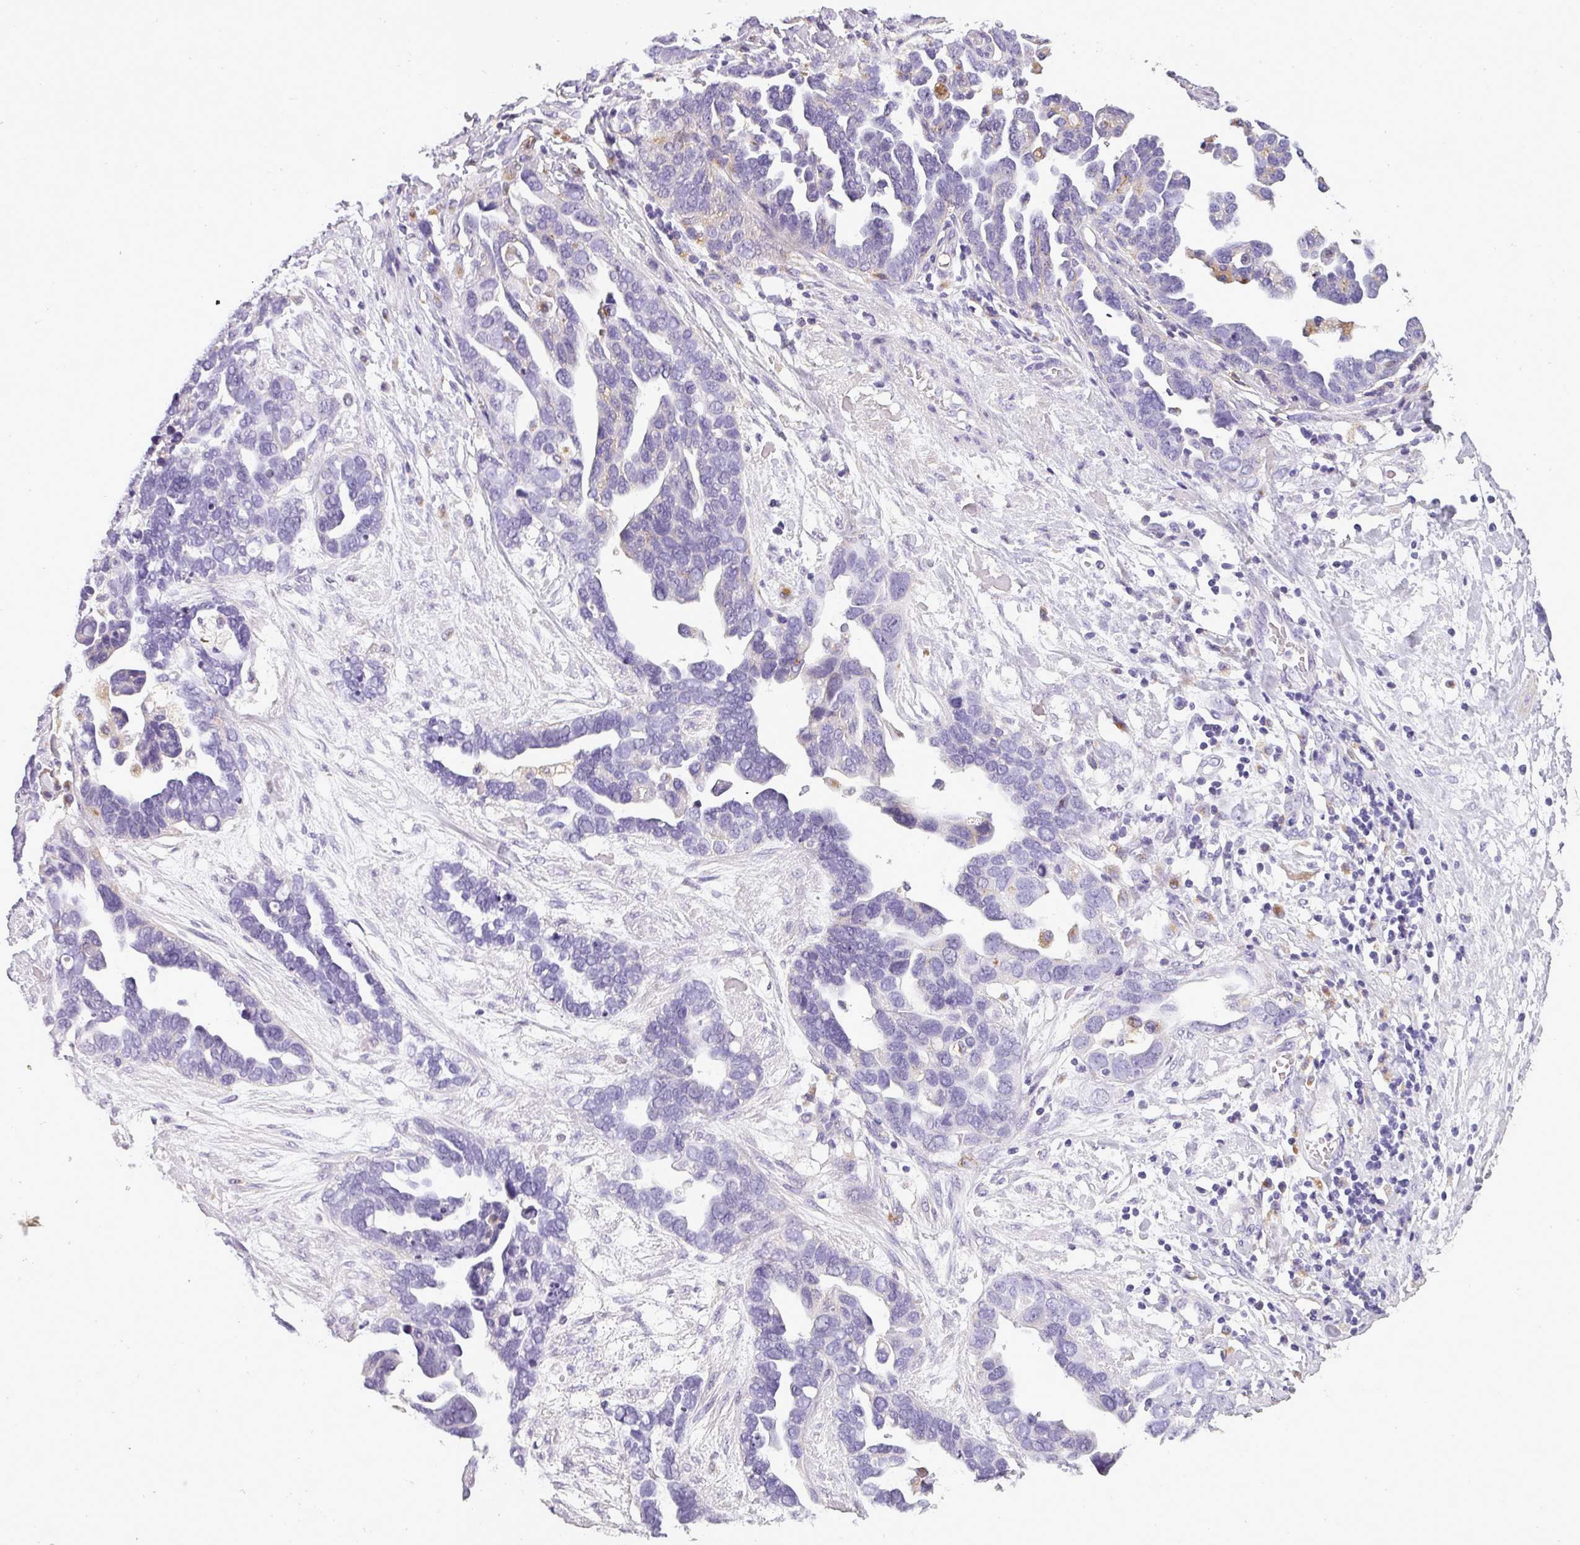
{"staining": {"intensity": "negative", "quantity": "none", "location": "none"}, "tissue": "ovarian cancer", "cell_type": "Tumor cells", "image_type": "cancer", "snomed": [{"axis": "morphology", "description": "Cystadenocarcinoma, serous, NOS"}, {"axis": "topography", "description": "Ovary"}], "caption": "This is an IHC micrograph of human ovarian serous cystadenocarcinoma. There is no positivity in tumor cells.", "gene": "ATP6V1D", "patient": {"sex": "female", "age": 54}}